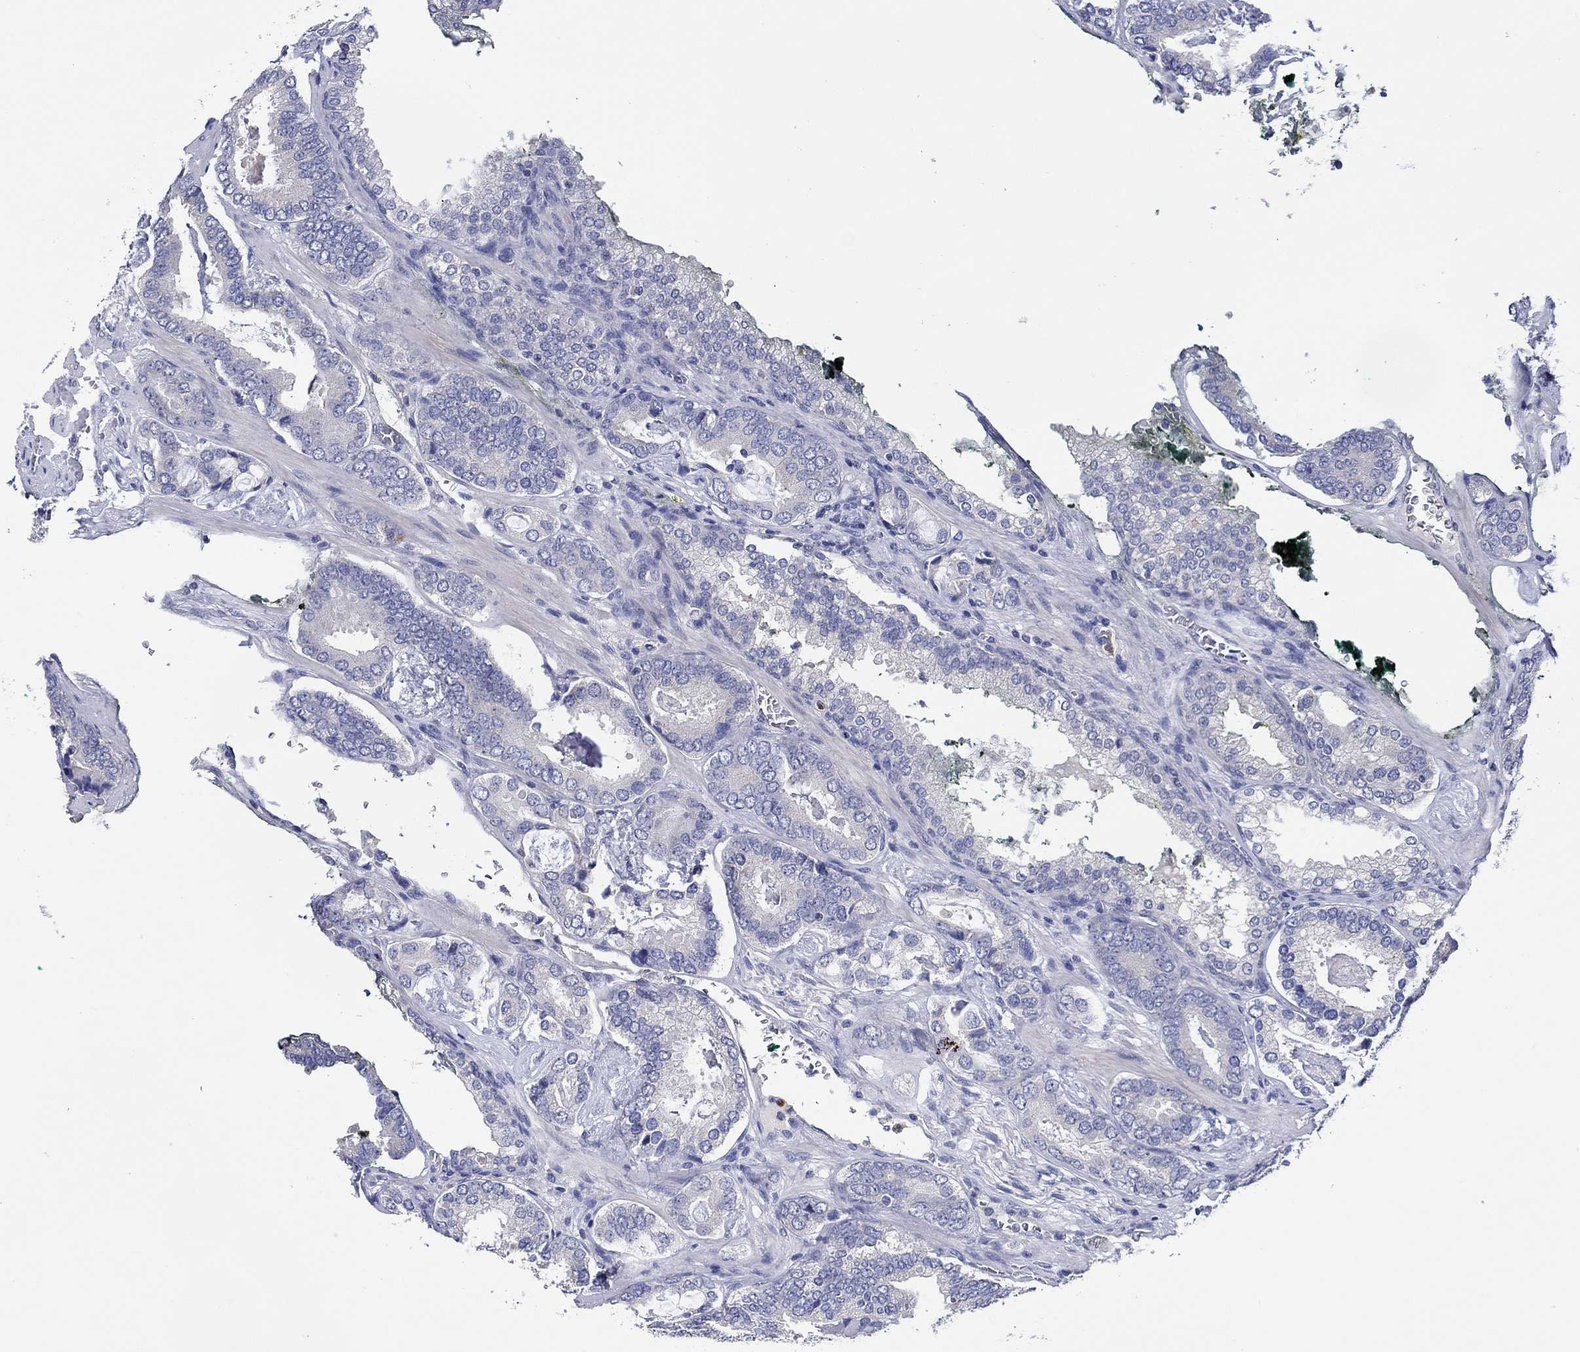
{"staining": {"intensity": "negative", "quantity": "none", "location": "none"}, "tissue": "prostate cancer", "cell_type": "Tumor cells", "image_type": "cancer", "snomed": [{"axis": "morphology", "description": "Adenocarcinoma, Low grade"}, {"axis": "topography", "description": "Prostate"}], "caption": "An immunohistochemistry photomicrograph of prostate cancer (low-grade adenocarcinoma) is shown. There is no staining in tumor cells of prostate cancer (low-grade adenocarcinoma). (DAB immunohistochemistry (IHC), high magnification).", "gene": "CHIT1", "patient": {"sex": "male", "age": 60}}